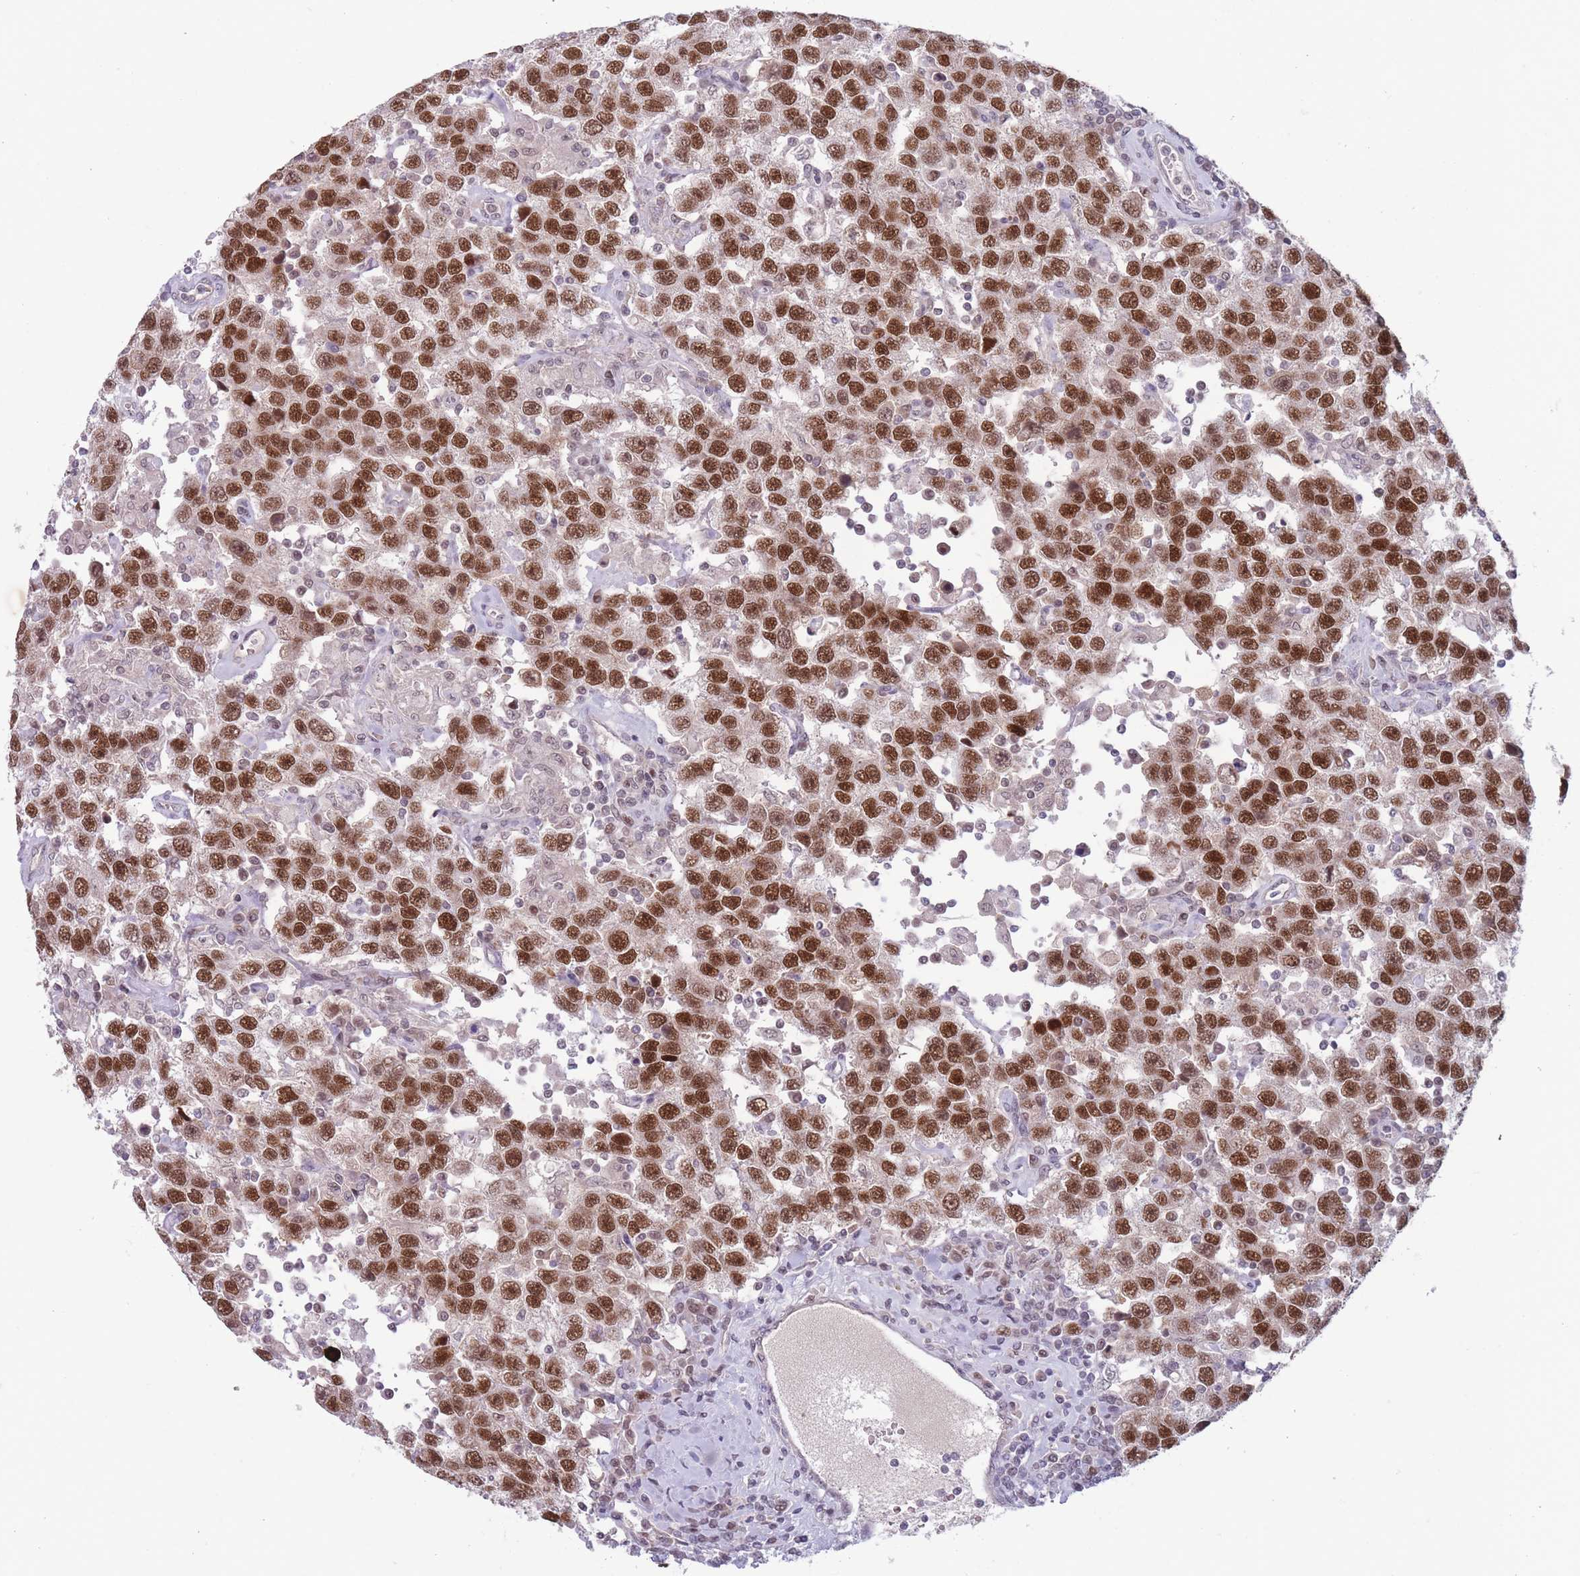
{"staining": {"intensity": "strong", "quantity": ">75%", "location": "nuclear"}, "tissue": "testis cancer", "cell_type": "Tumor cells", "image_type": "cancer", "snomed": [{"axis": "morphology", "description": "Seminoma, NOS"}, {"axis": "topography", "description": "Testis"}], "caption": "This photomicrograph exhibits IHC staining of human testis cancer, with high strong nuclear staining in approximately >75% of tumor cells.", "gene": "ARID3B", "patient": {"sex": "male", "age": 41}}